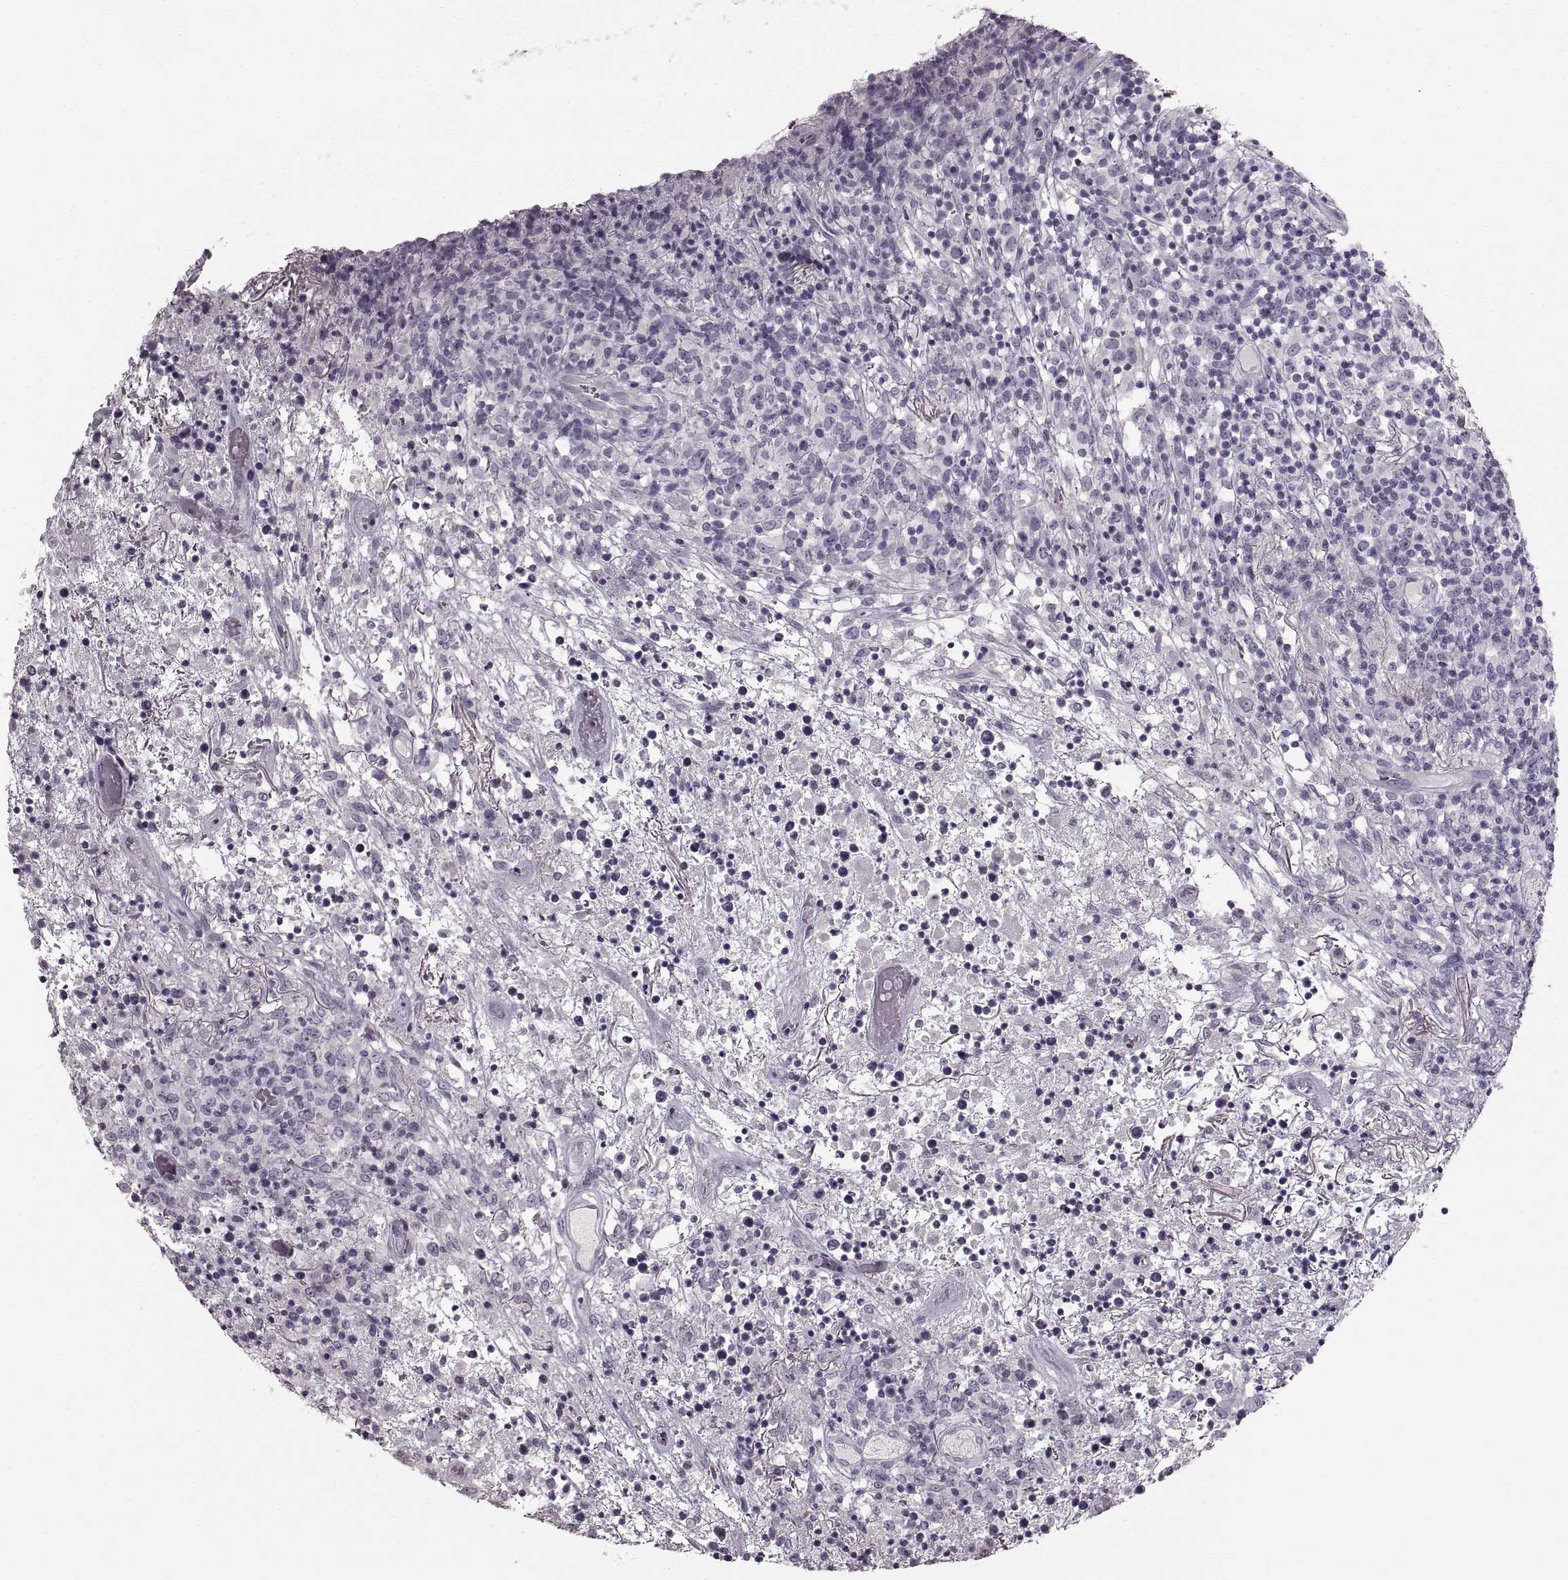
{"staining": {"intensity": "negative", "quantity": "none", "location": "none"}, "tissue": "lymphoma", "cell_type": "Tumor cells", "image_type": "cancer", "snomed": [{"axis": "morphology", "description": "Malignant lymphoma, non-Hodgkin's type, High grade"}, {"axis": "topography", "description": "Lung"}], "caption": "High magnification brightfield microscopy of lymphoma stained with DAB (3,3'-diaminobenzidine) (brown) and counterstained with hematoxylin (blue): tumor cells show no significant staining.", "gene": "CNTN1", "patient": {"sex": "male", "age": 79}}